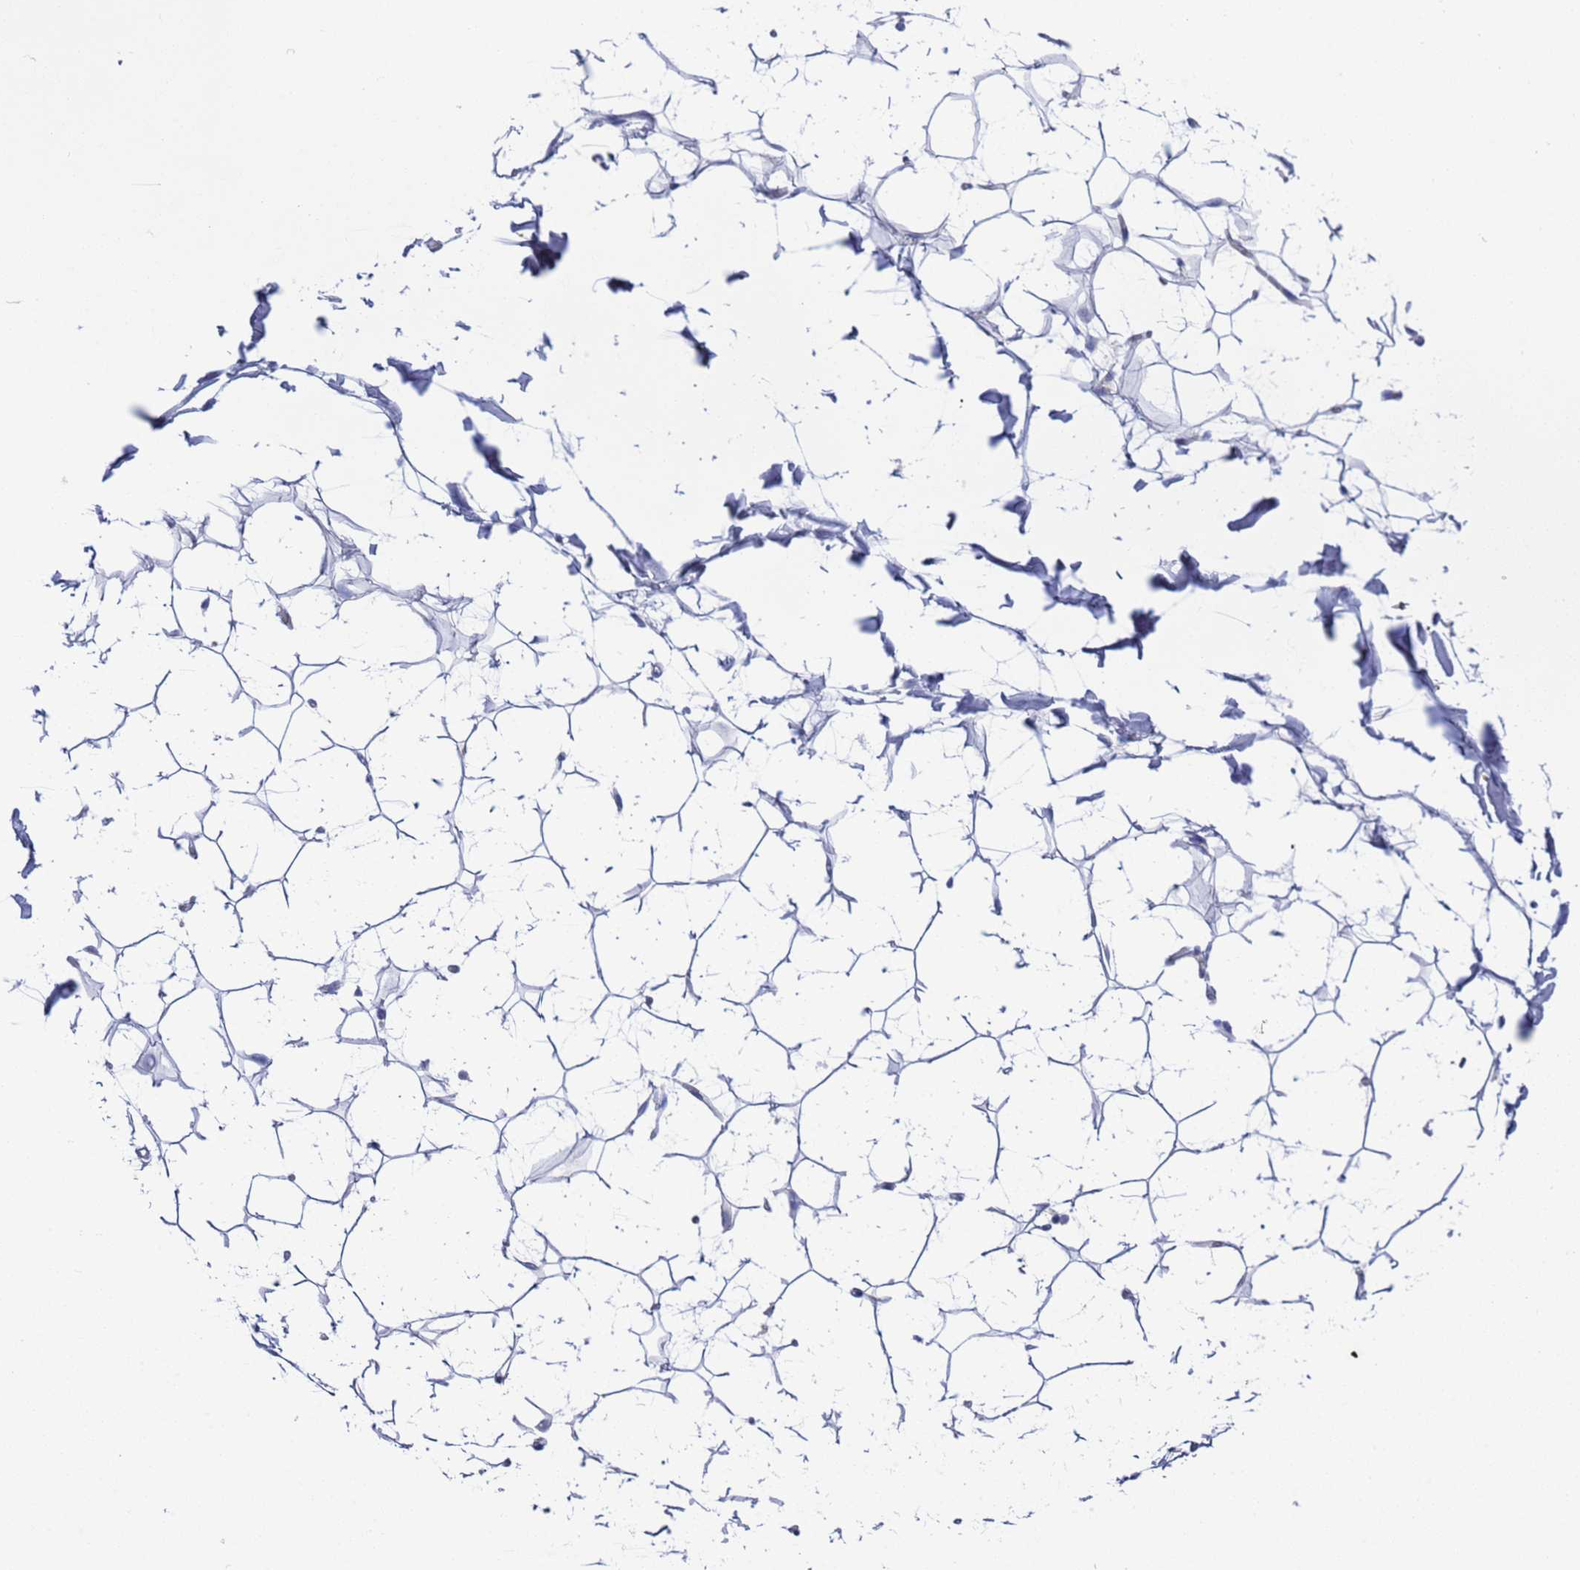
{"staining": {"intensity": "negative", "quantity": "none", "location": "none"}, "tissue": "adipose tissue", "cell_type": "Adipocytes", "image_type": "normal", "snomed": [{"axis": "morphology", "description": "Normal tissue, NOS"}, {"axis": "topography", "description": "Breast"}], "caption": "DAB immunohistochemical staining of normal human adipose tissue exhibits no significant staining in adipocytes.", "gene": "PET117", "patient": {"sex": "female", "age": 26}}